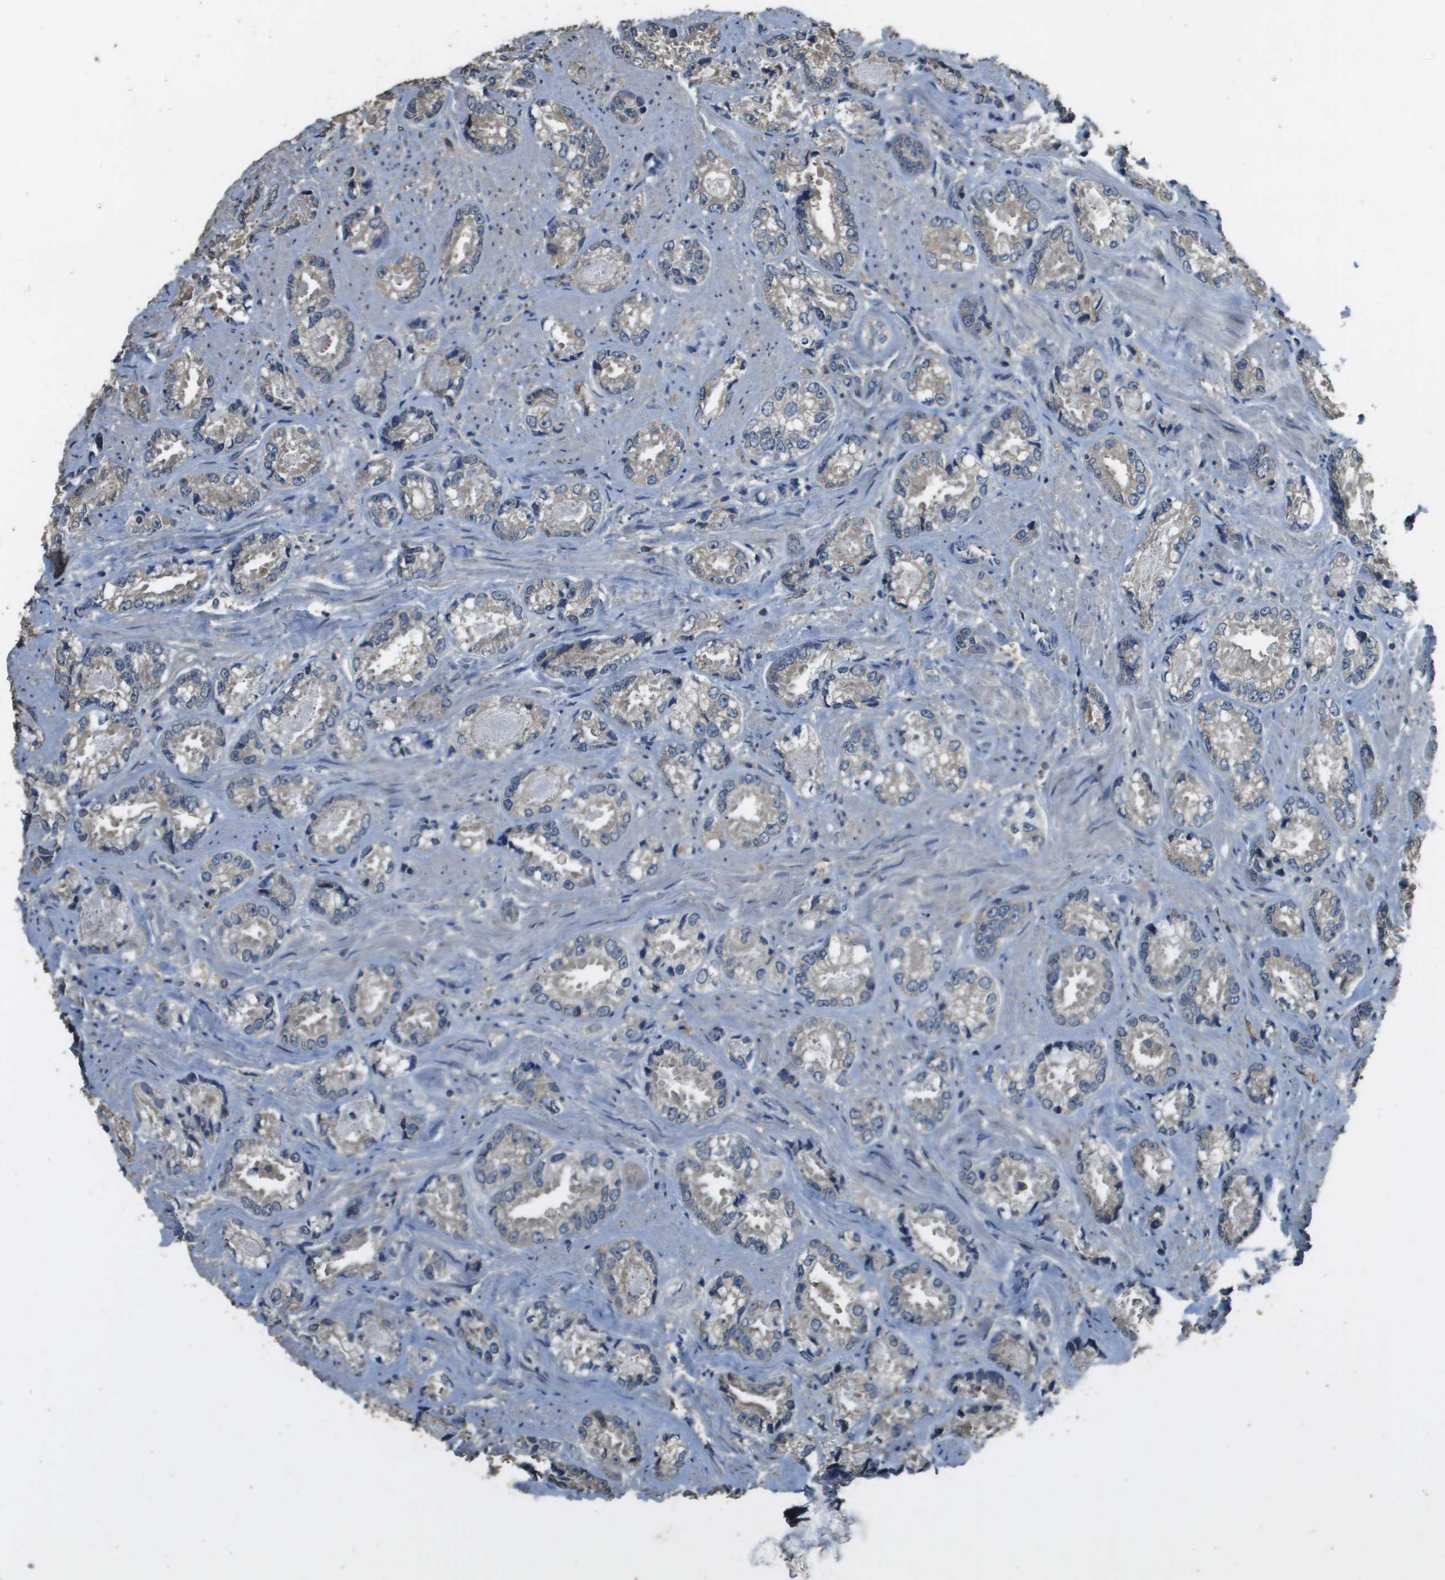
{"staining": {"intensity": "weak", "quantity": "25%-75%", "location": "cytoplasmic/membranous"}, "tissue": "prostate cancer", "cell_type": "Tumor cells", "image_type": "cancer", "snomed": [{"axis": "morphology", "description": "Adenocarcinoma, High grade"}, {"axis": "topography", "description": "Prostate"}], "caption": "Adenocarcinoma (high-grade) (prostate) was stained to show a protein in brown. There is low levels of weak cytoplasmic/membranous positivity in about 25%-75% of tumor cells. Immunohistochemistry (ihc) stains the protein of interest in brown and the nuclei are stained blue.", "gene": "RAB6B", "patient": {"sex": "male", "age": 61}}